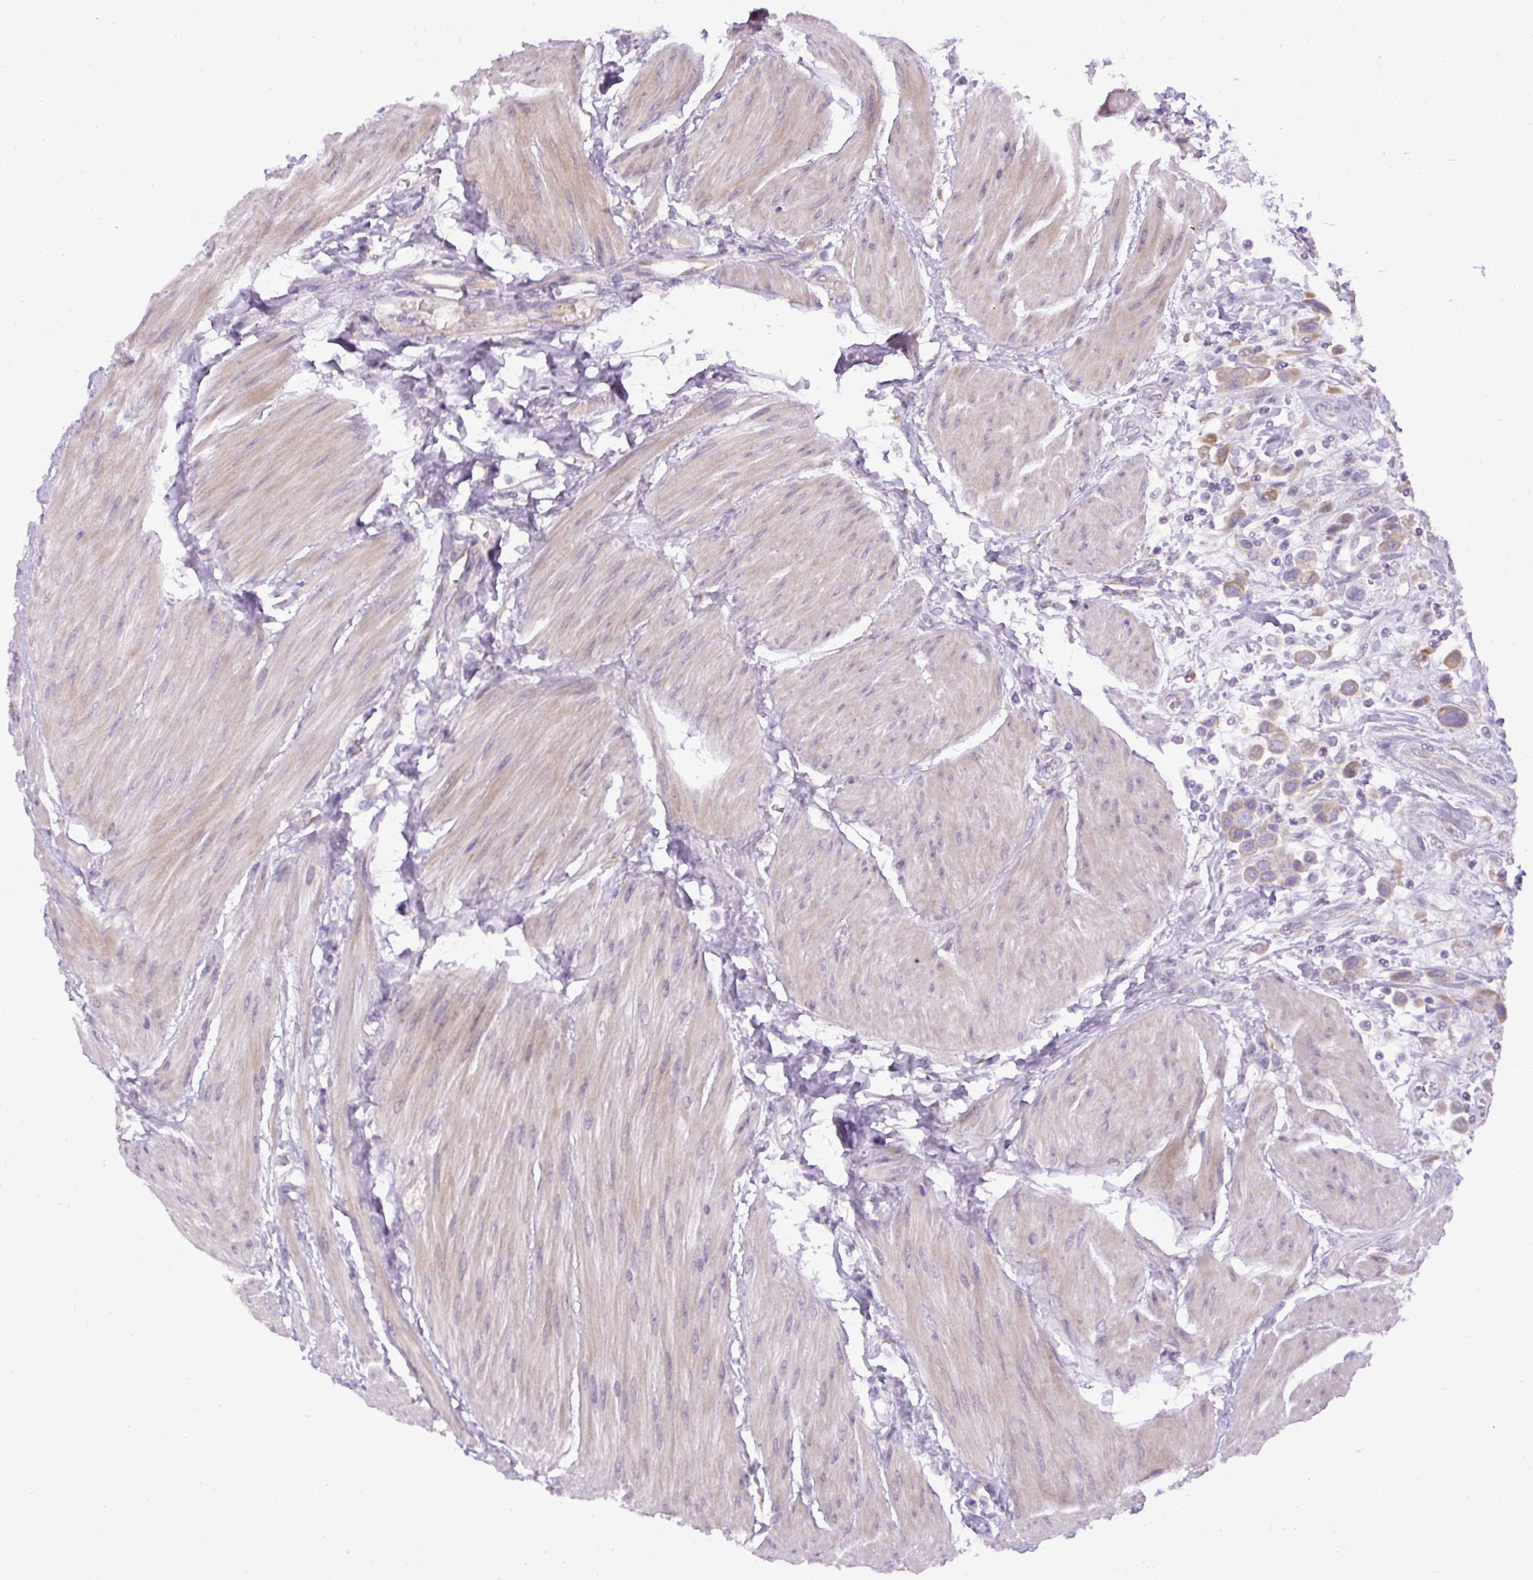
{"staining": {"intensity": "weak", "quantity": "25%-75%", "location": "cytoplasmic/membranous"}, "tissue": "urothelial cancer", "cell_type": "Tumor cells", "image_type": "cancer", "snomed": [{"axis": "morphology", "description": "Urothelial carcinoma, High grade"}, {"axis": "topography", "description": "Urinary bladder"}], "caption": "Immunohistochemistry (IHC) photomicrograph of neoplastic tissue: urothelial cancer stained using immunohistochemistry reveals low levels of weak protein expression localized specifically in the cytoplasmic/membranous of tumor cells, appearing as a cytoplasmic/membranous brown color.", "gene": "FAM149A", "patient": {"sex": "male", "age": 50}}